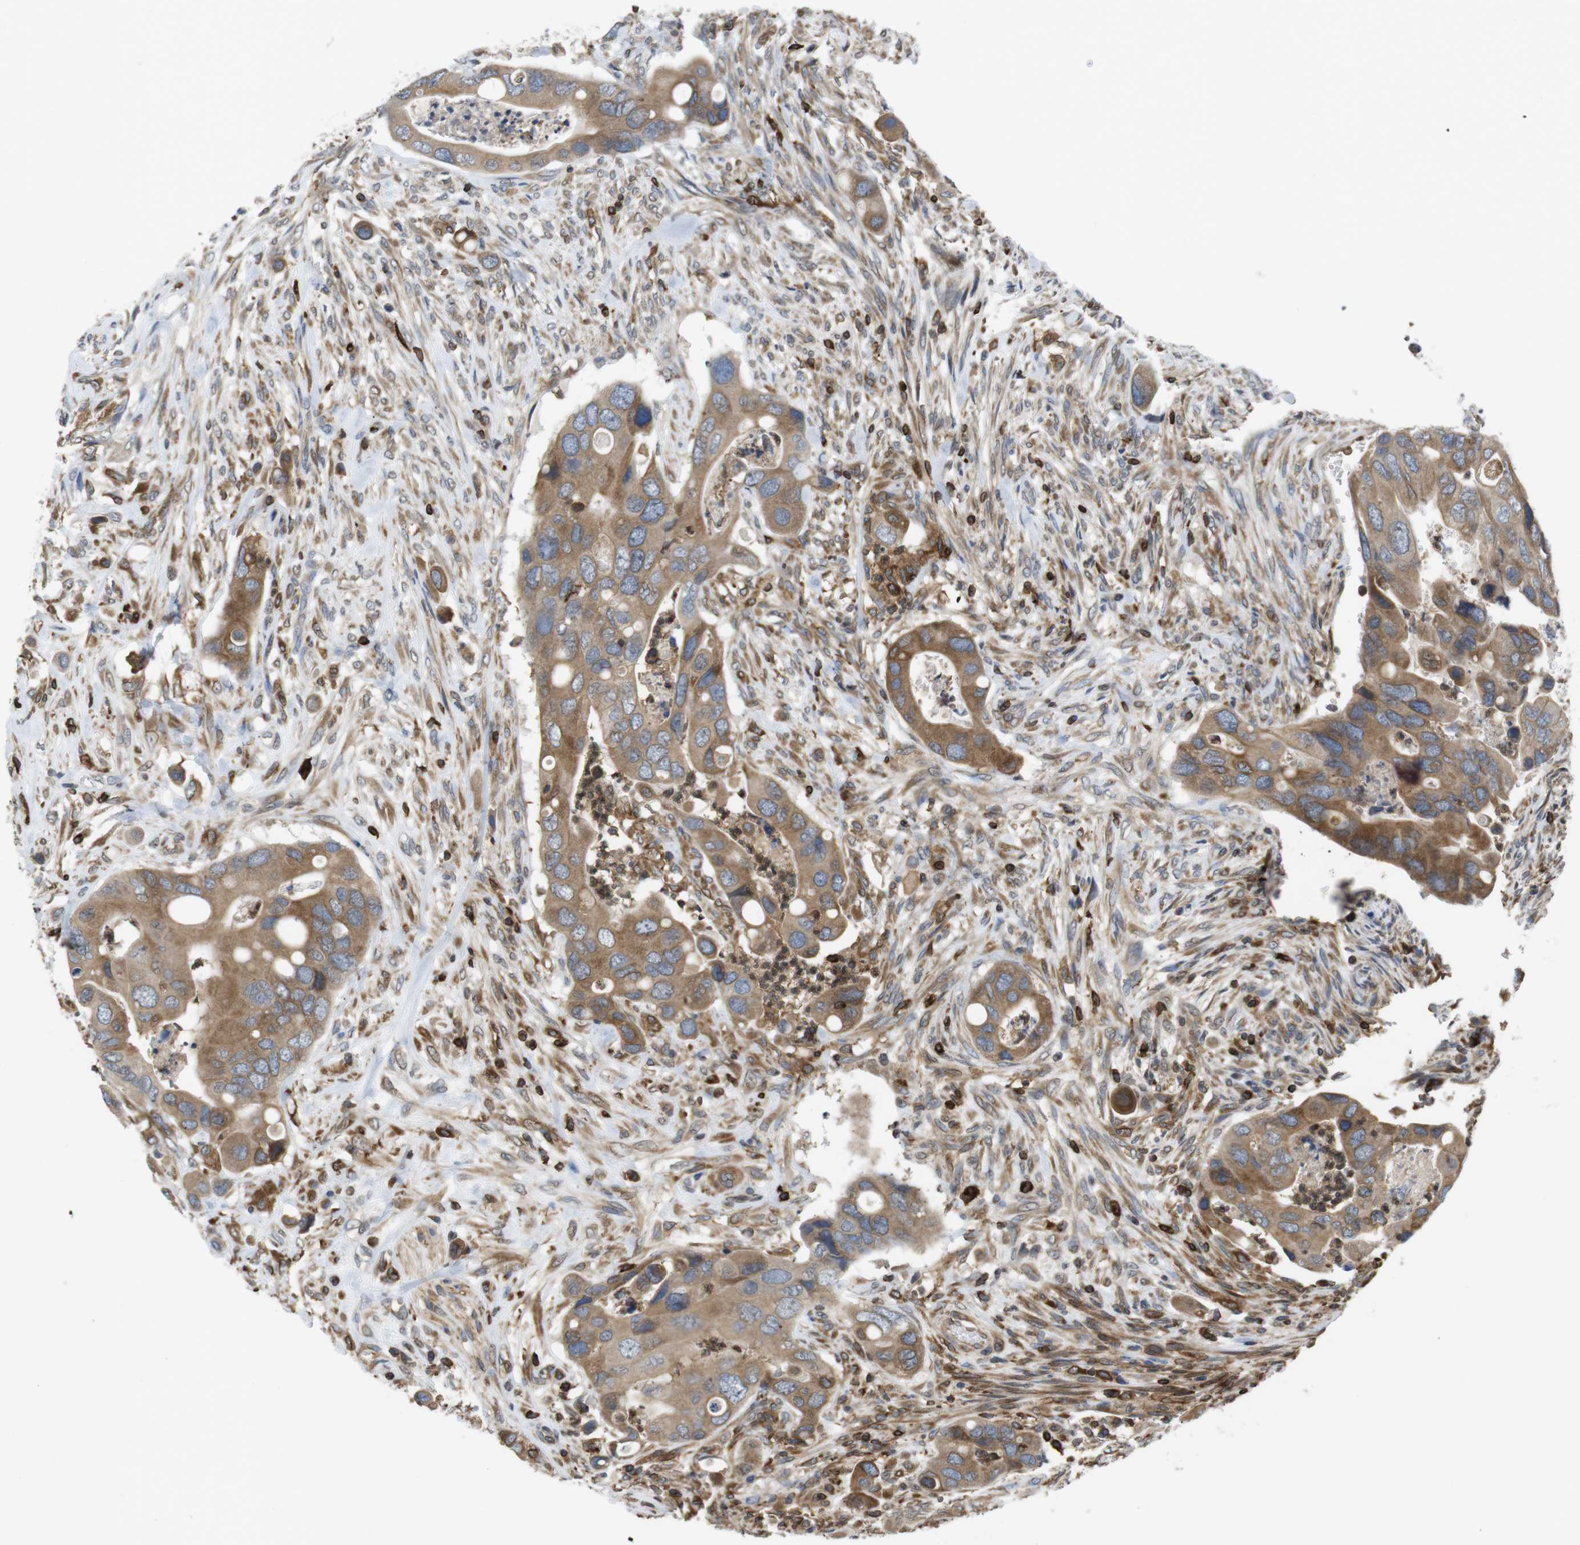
{"staining": {"intensity": "moderate", "quantity": ">75%", "location": "cytoplasmic/membranous"}, "tissue": "colorectal cancer", "cell_type": "Tumor cells", "image_type": "cancer", "snomed": [{"axis": "morphology", "description": "Adenocarcinoma, NOS"}, {"axis": "topography", "description": "Rectum"}], "caption": "Colorectal cancer (adenocarcinoma) tissue demonstrates moderate cytoplasmic/membranous positivity in approximately >75% of tumor cells, visualized by immunohistochemistry.", "gene": "ARL6IP5", "patient": {"sex": "female", "age": 57}}